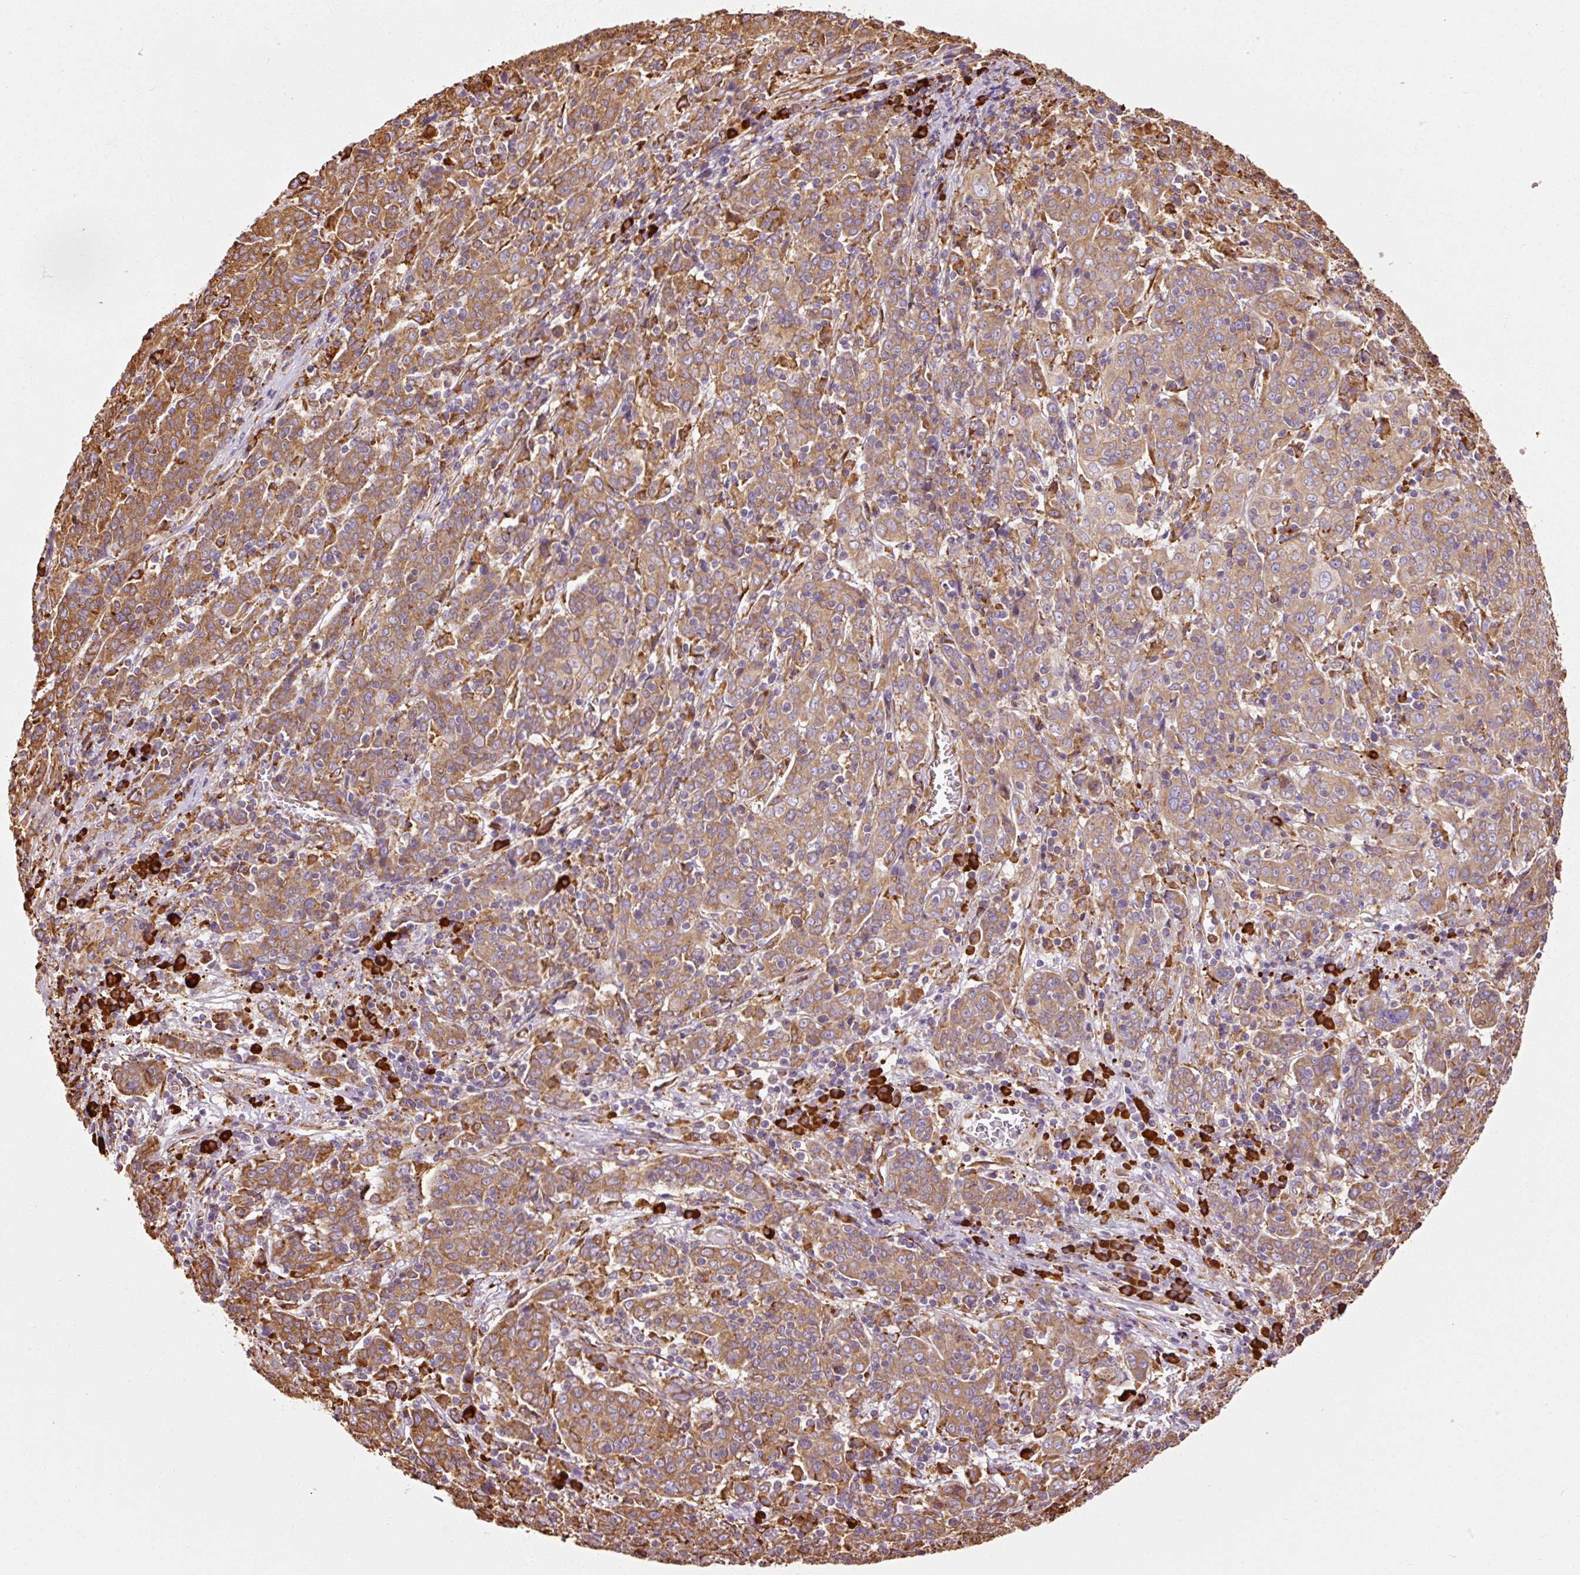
{"staining": {"intensity": "moderate", "quantity": ">75%", "location": "cytoplasmic/membranous"}, "tissue": "cervical cancer", "cell_type": "Tumor cells", "image_type": "cancer", "snomed": [{"axis": "morphology", "description": "Squamous cell carcinoma, NOS"}, {"axis": "topography", "description": "Cervix"}], "caption": "IHC of human cervical cancer (squamous cell carcinoma) demonstrates medium levels of moderate cytoplasmic/membranous positivity in about >75% of tumor cells. (DAB IHC, brown staining for protein, blue staining for nuclei).", "gene": "KLC1", "patient": {"sex": "female", "age": 67}}